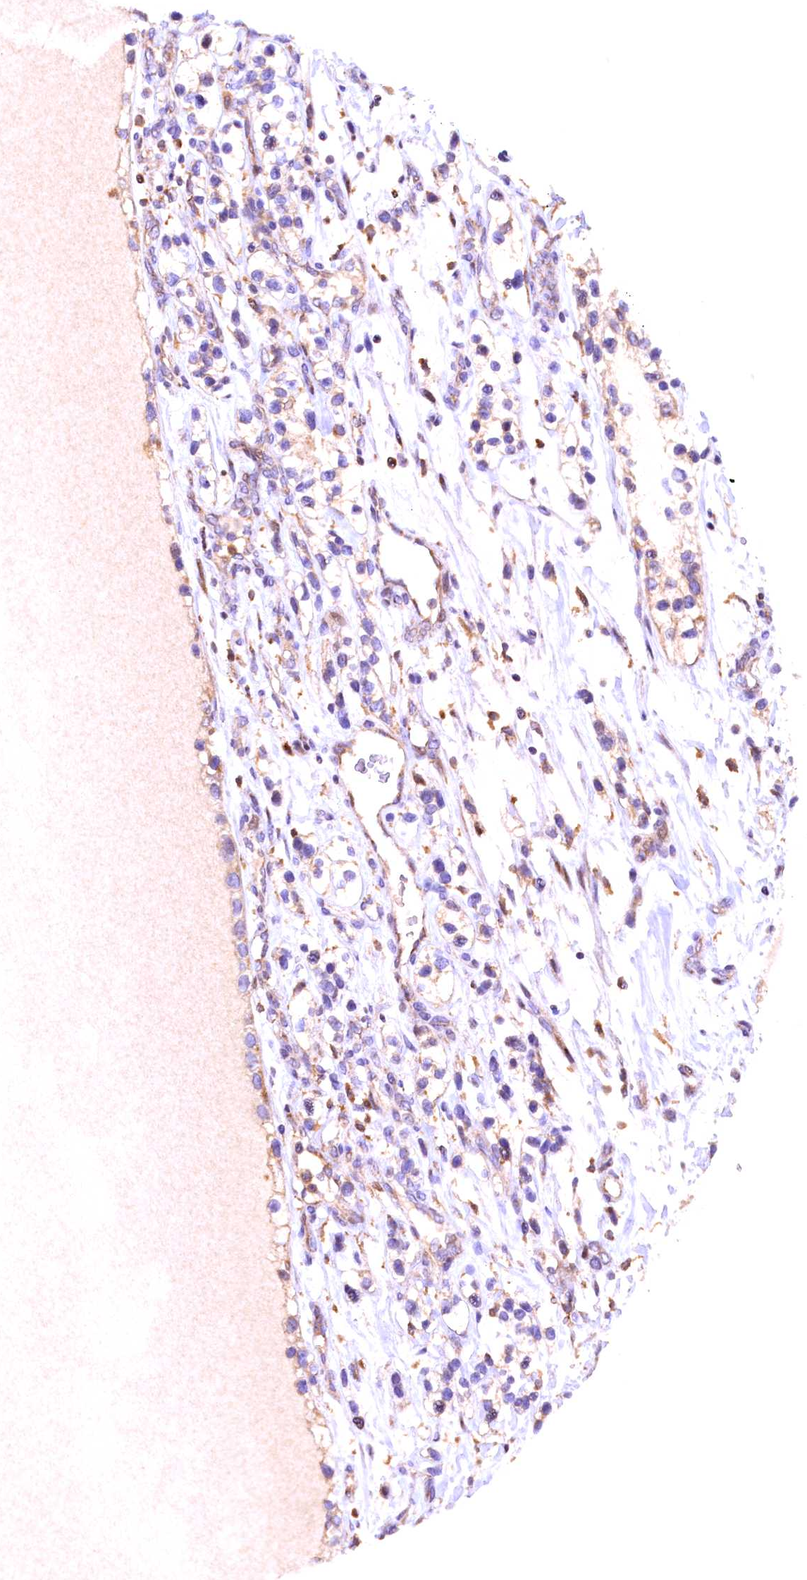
{"staining": {"intensity": "moderate", "quantity": "<25%", "location": "cytoplasmic/membranous"}, "tissue": "renal cancer", "cell_type": "Tumor cells", "image_type": "cancer", "snomed": [{"axis": "morphology", "description": "Adenocarcinoma, NOS"}, {"axis": "topography", "description": "Kidney"}], "caption": "Renal adenocarcinoma stained for a protein (brown) shows moderate cytoplasmic/membranous positive staining in approximately <25% of tumor cells.", "gene": "NAIP", "patient": {"sex": "female", "age": 57}}